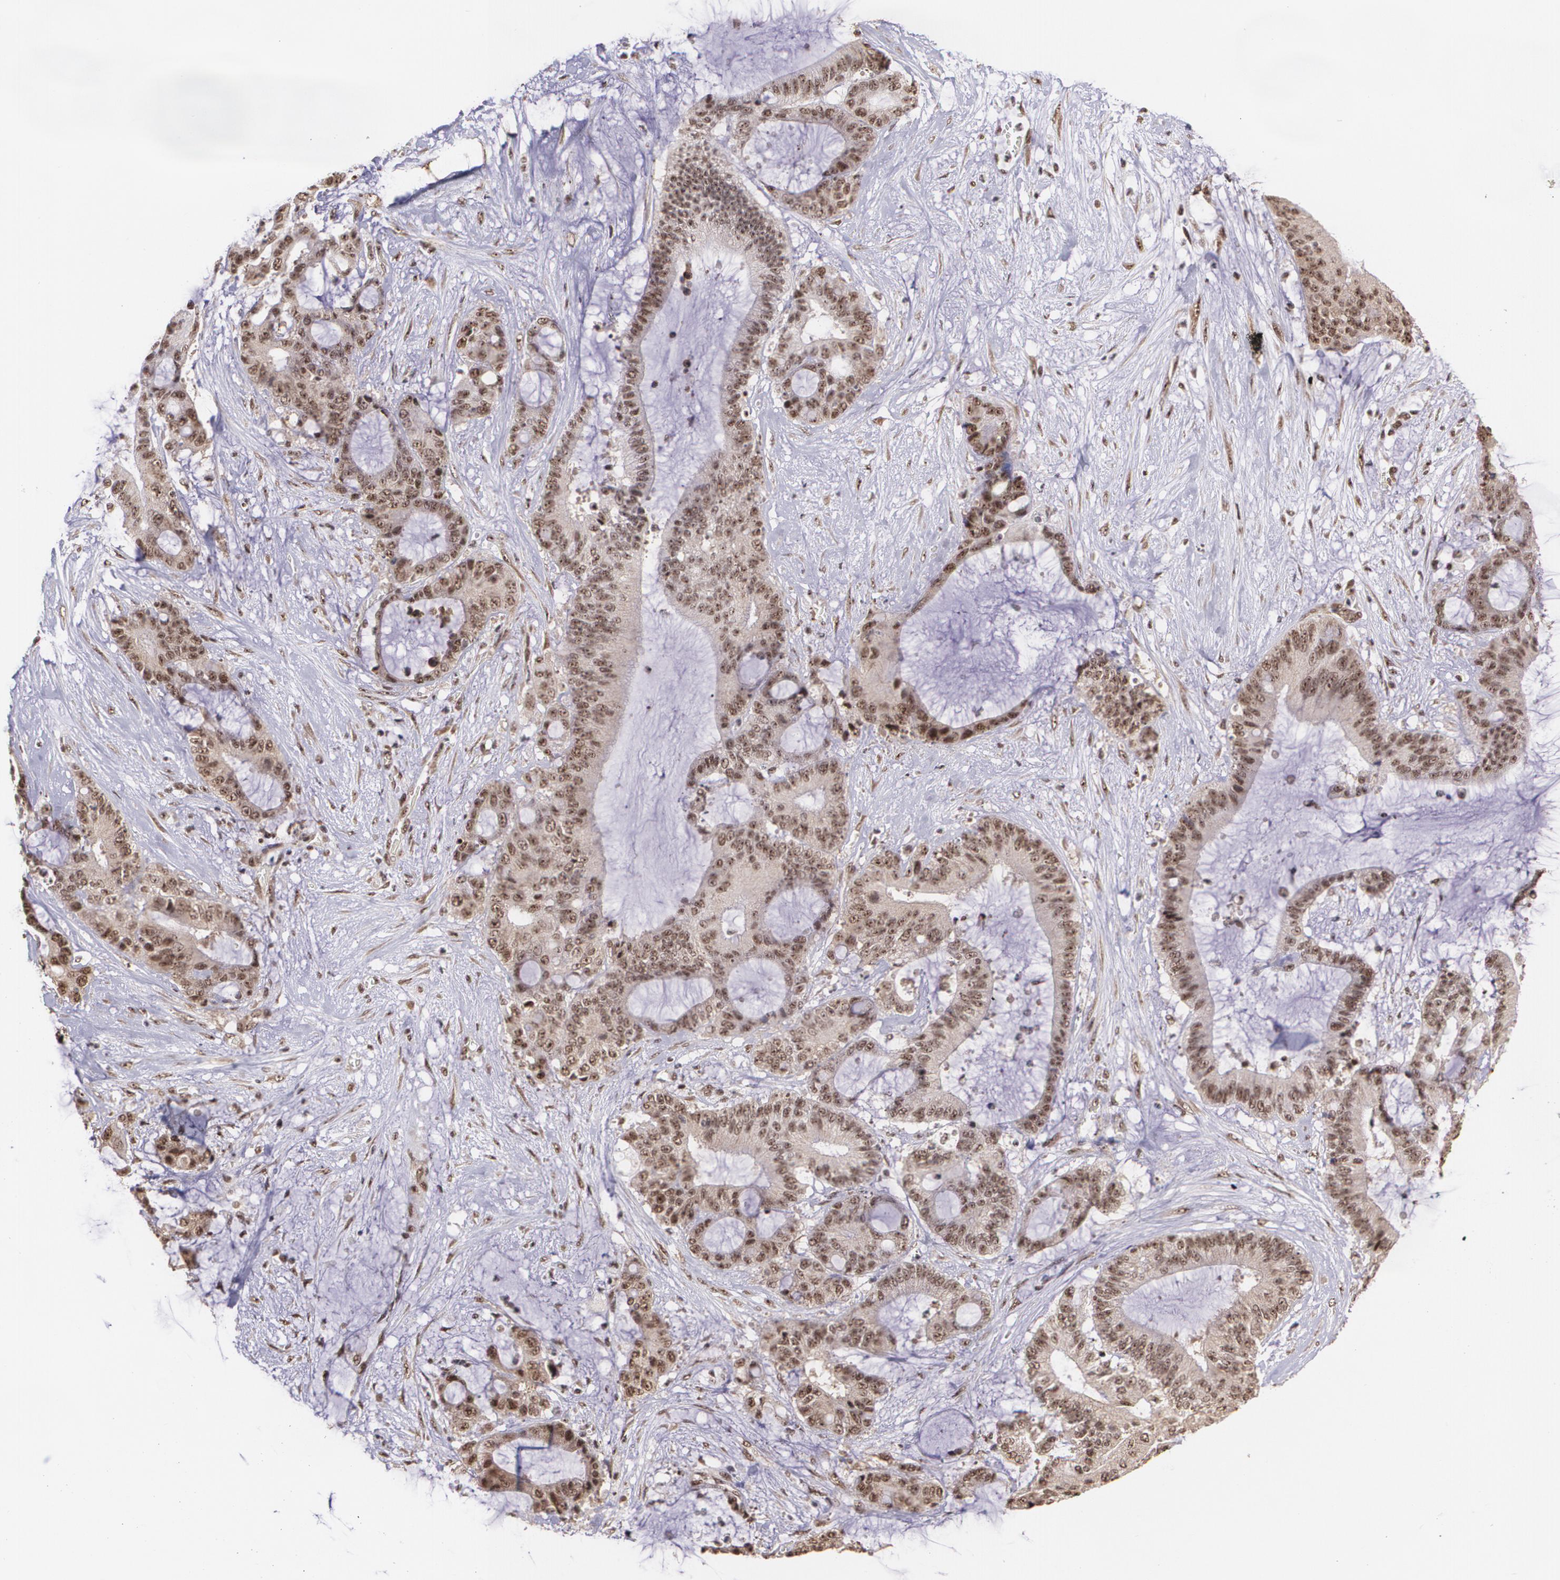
{"staining": {"intensity": "moderate", "quantity": ">75%", "location": "cytoplasmic/membranous,nuclear"}, "tissue": "liver cancer", "cell_type": "Tumor cells", "image_type": "cancer", "snomed": [{"axis": "morphology", "description": "Cholangiocarcinoma"}, {"axis": "topography", "description": "Liver"}], "caption": "This photomicrograph reveals liver cholangiocarcinoma stained with IHC to label a protein in brown. The cytoplasmic/membranous and nuclear of tumor cells show moderate positivity for the protein. Nuclei are counter-stained blue.", "gene": "C6orf15", "patient": {"sex": "female", "age": 73}}